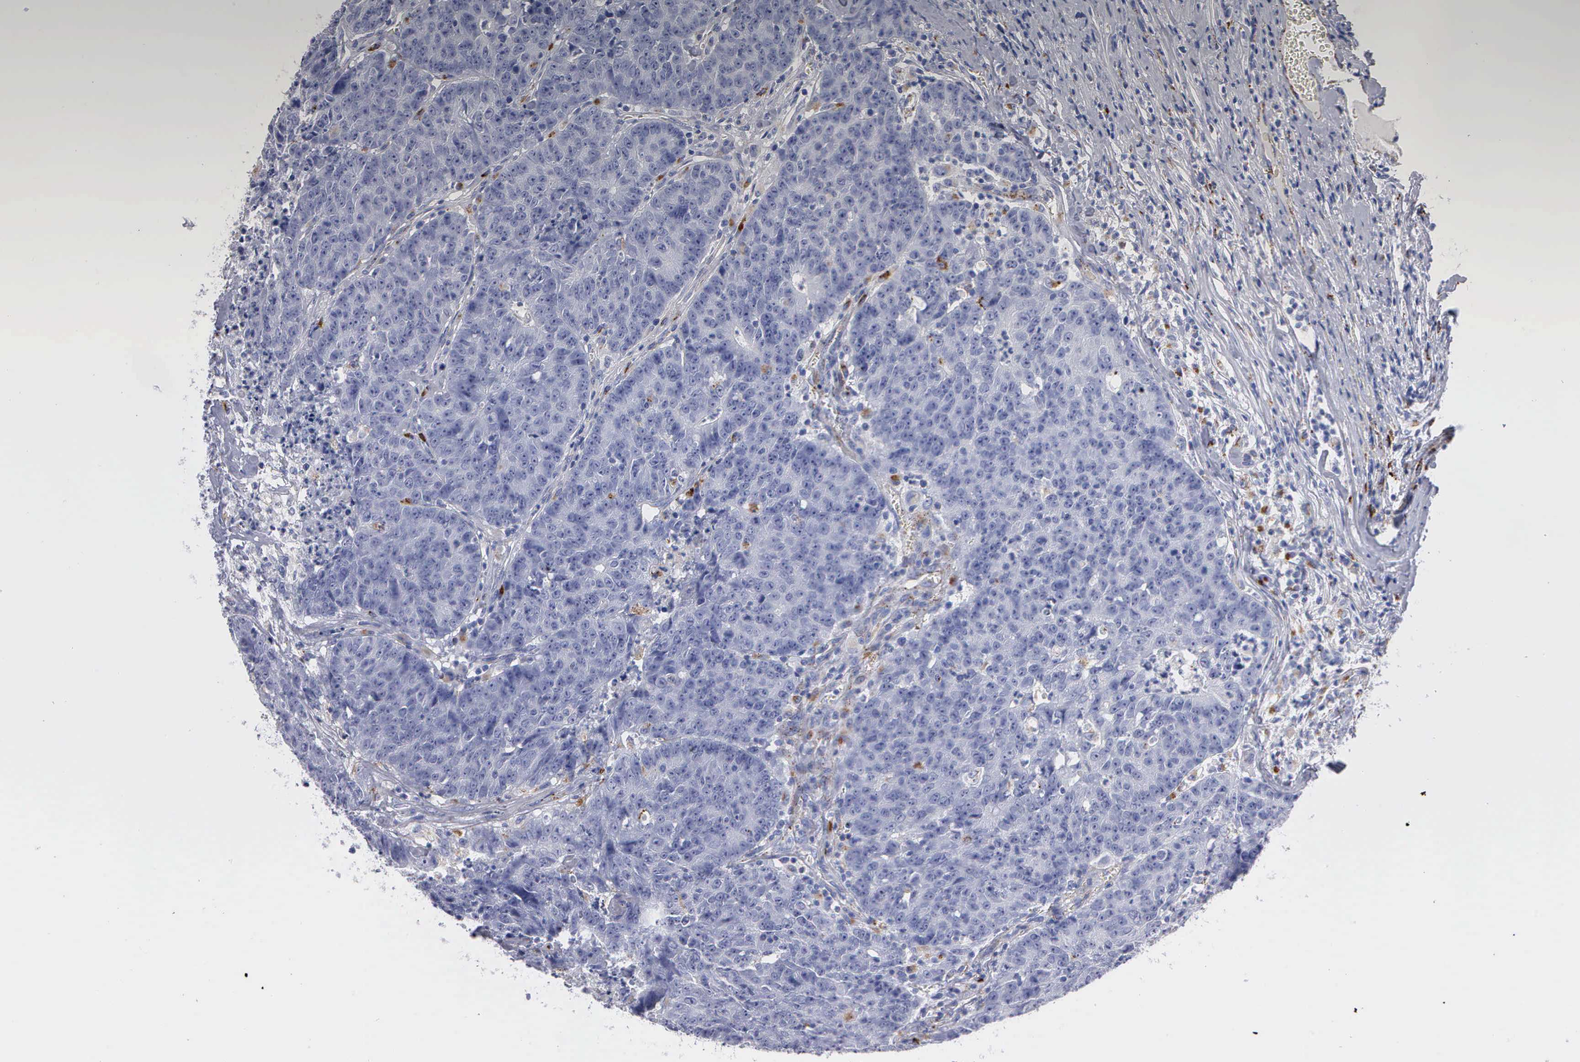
{"staining": {"intensity": "negative", "quantity": "none", "location": "none"}, "tissue": "colorectal cancer", "cell_type": "Tumor cells", "image_type": "cancer", "snomed": [{"axis": "morphology", "description": "Adenocarcinoma, NOS"}, {"axis": "topography", "description": "Colon"}], "caption": "DAB immunohistochemical staining of colorectal adenocarcinoma exhibits no significant positivity in tumor cells.", "gene": "CTSL", "patient": {"sex": "female", "age": 53}}